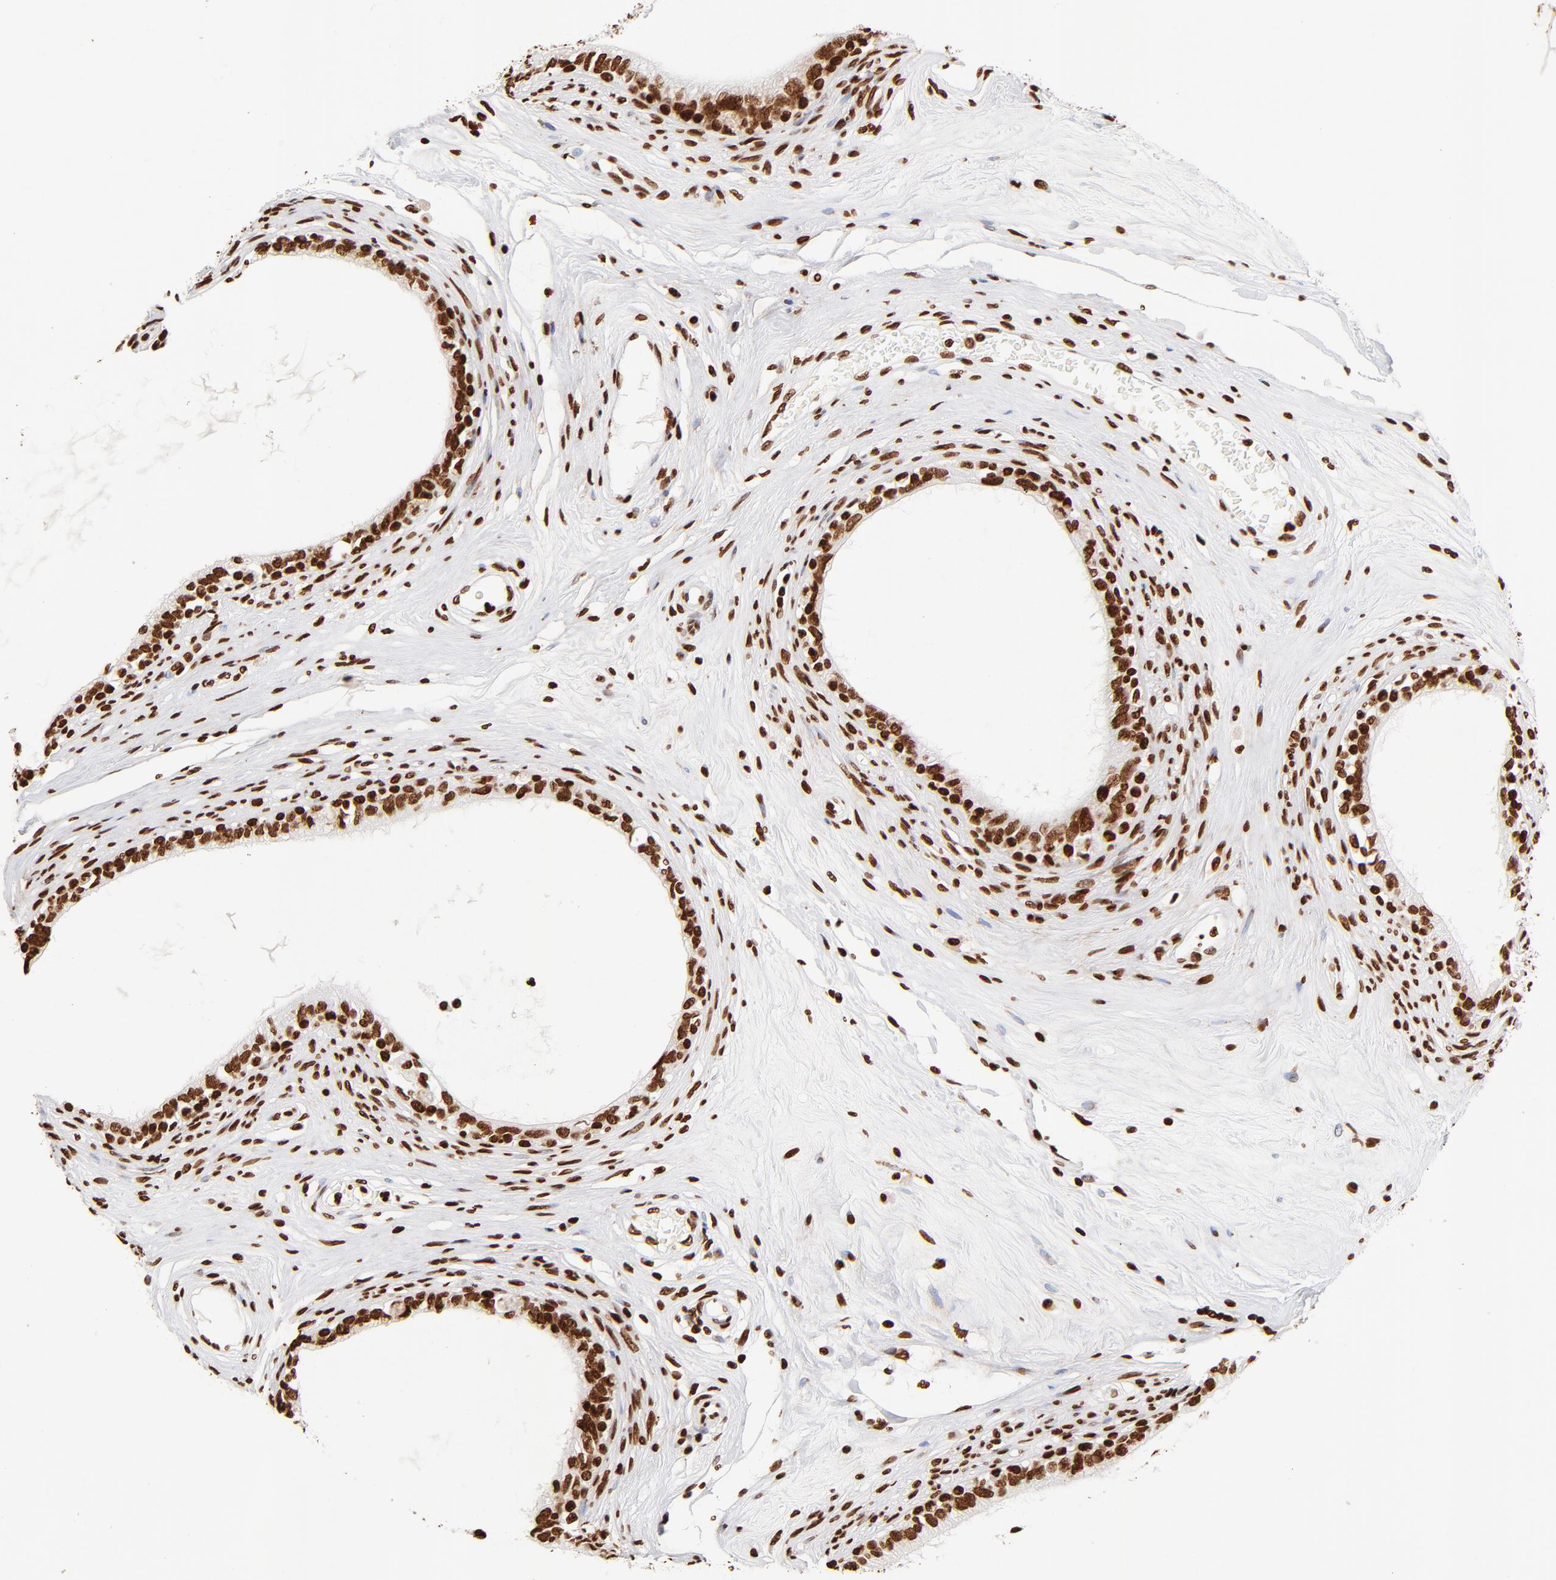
{"staining": {"intensity": "strong", "quantity": ">75%", "location": "nuclear"}, "tissue": "epididymis", "cell_type": "Glandular cells", "image_type": "normal", "snomed": [{"axis": "morphology", "description": "Normal tissue, NOS"}, {"axis": "morphology", "description": "Inflammation, NOS"}, {"axis": "topography", "description": "Epididymis"}], "caption": "Protein expression analysis of unremarkable epididymis demonstrates strong nuclear staining in about >75% of glandular cells.", "gene": "FBH1", "patient": {"sex": "male", "age": 84}}